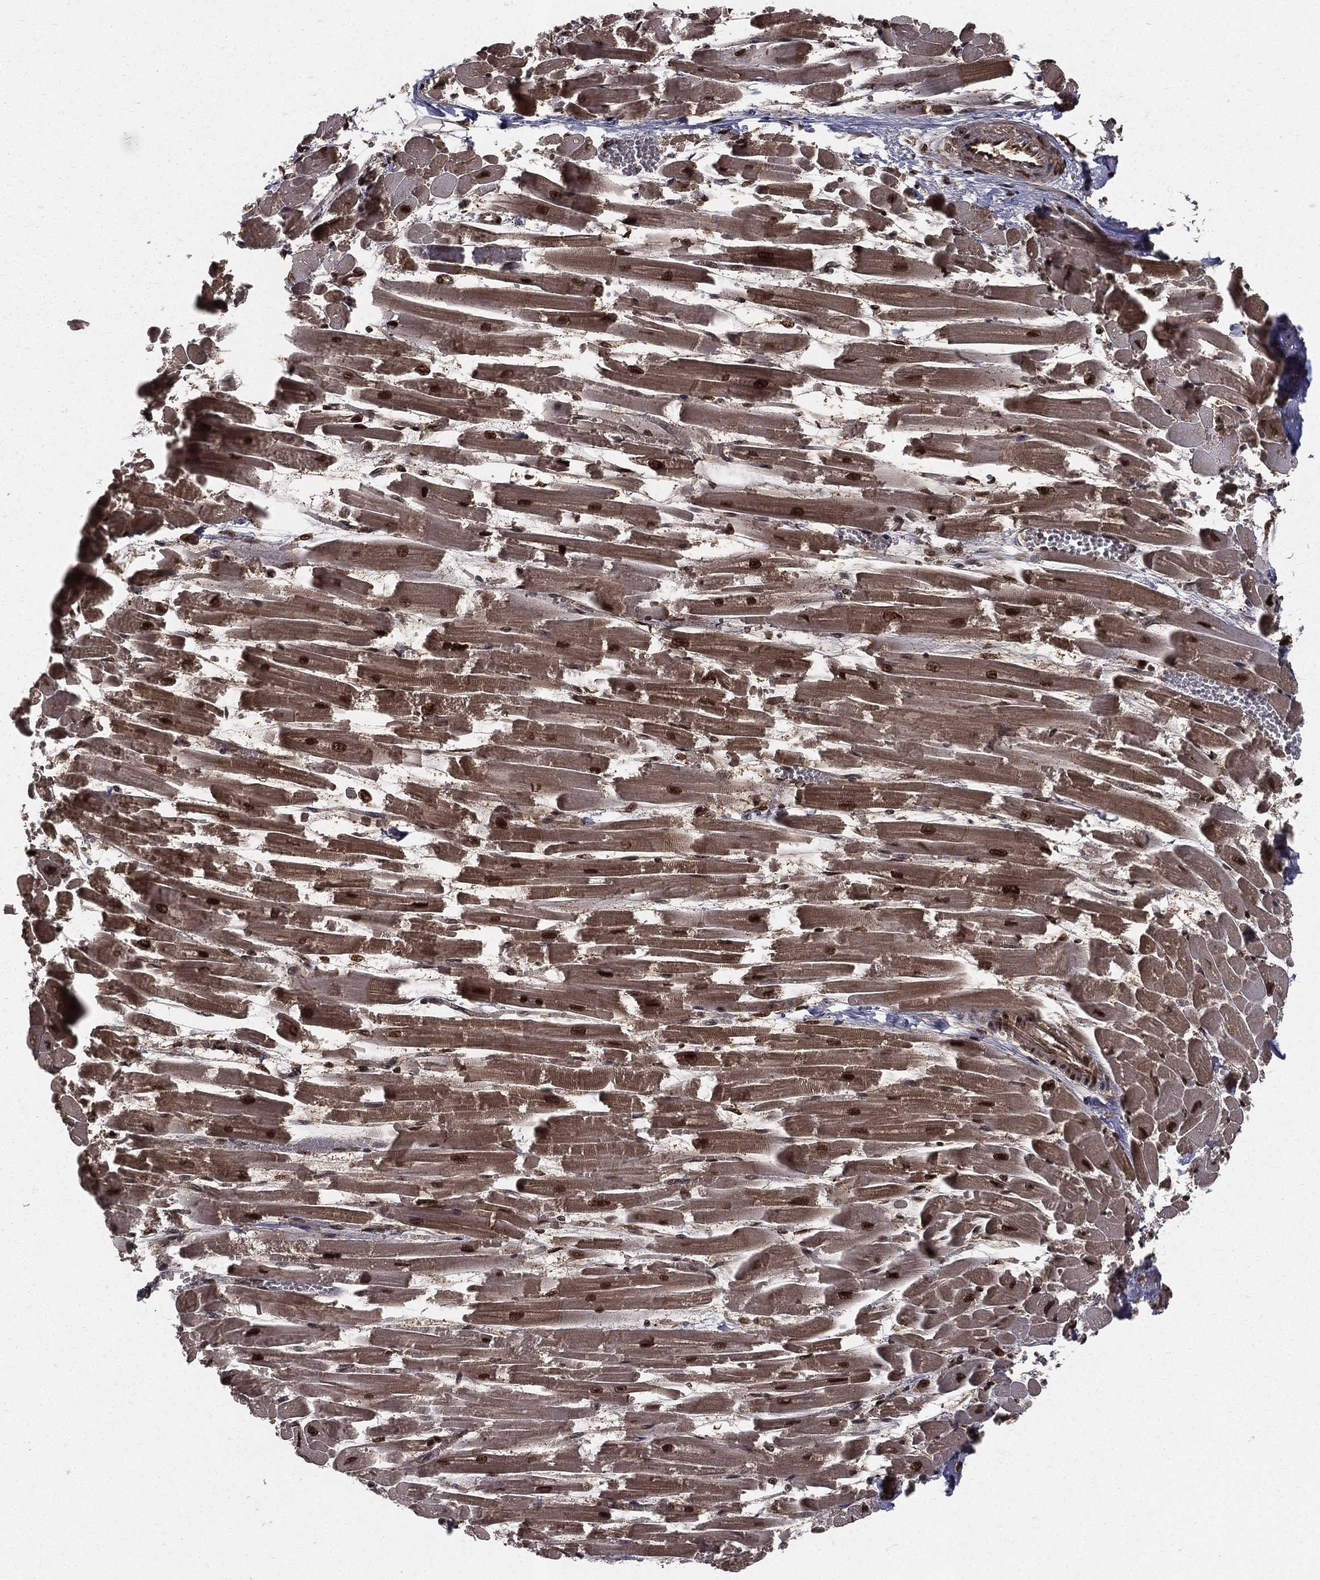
{"staining": {"intensity": "strong", "quantity": "25%-75%", "location": "cytoplasmic/membranous,nuclear"}, "tissue": "heart muscle", "cell_type": "Cardiomyocytes", "image_type": "normal", "snomed": [{"axis": "morphology", "description": "Normal tissue, NOS"}, {"axis": "topography", "description": "Heart"}], "caption": "Human heart muscle stained for a protein (brown) shows strong cytoplasmic/membranous,nuclear positive expression in approximately 25%-75% of cardiomyocytes.", "gene": "COPS4", "patient": {"sex": "female", "age": 52}}